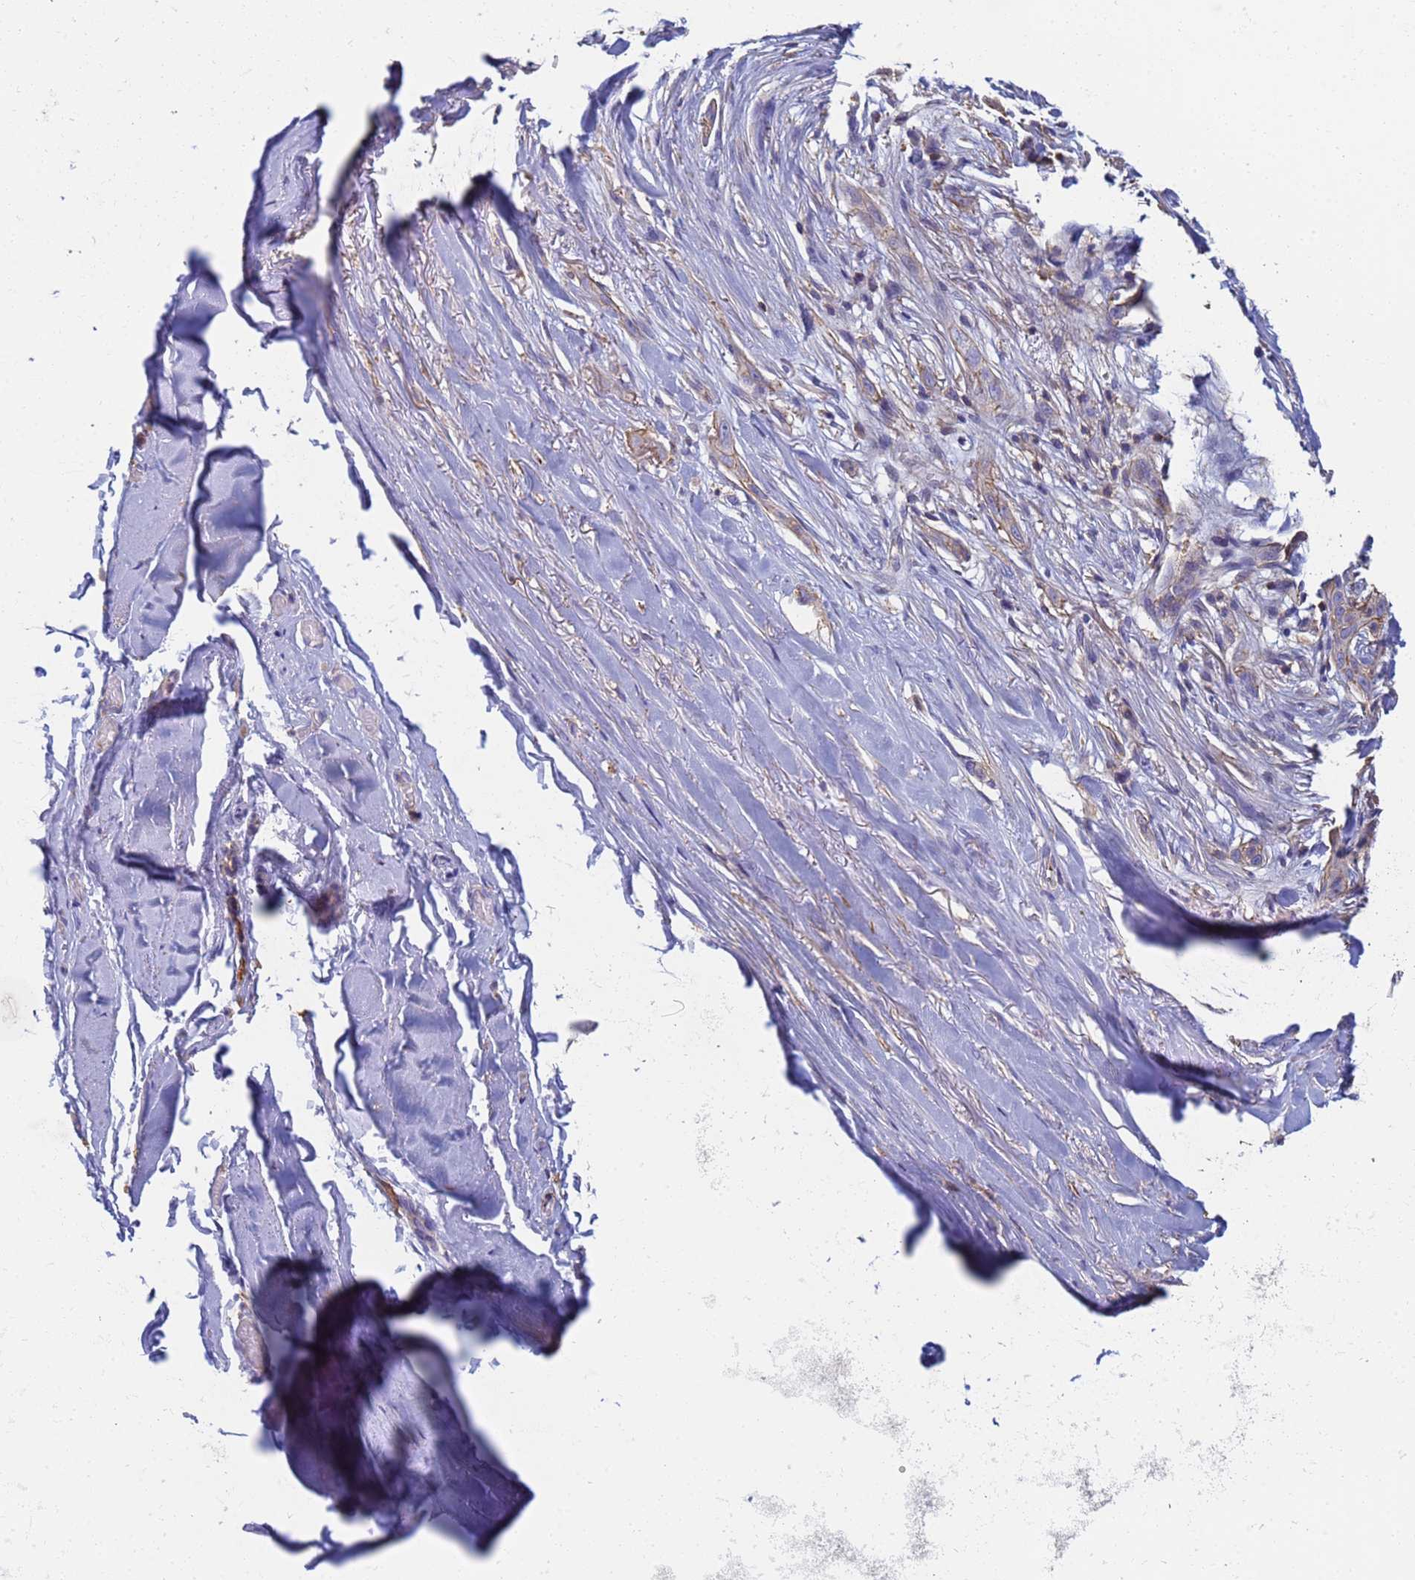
{"staining": {"intensity": "negative", "quantity": "none", "location": "none"}, "tissue": "adipose tissue", "cell_type": "Adipocytes", "image_type": "normal", "snomed": [{"axis": "morphology", "description": "Normal tissue, NOS"}, {"axis": "morphology", "description": "Basal cell carcinoma"}, {"axis": "topography", "description": "Skin"}], "caption": "DAB immunohistochemical staining of unremarkable human adipose tissue shows no significant staining in adipocytes. (DAB IHC, high magnification).", "gene": "ZNG1A", "patient": {"sex": "female", "age": 89}}